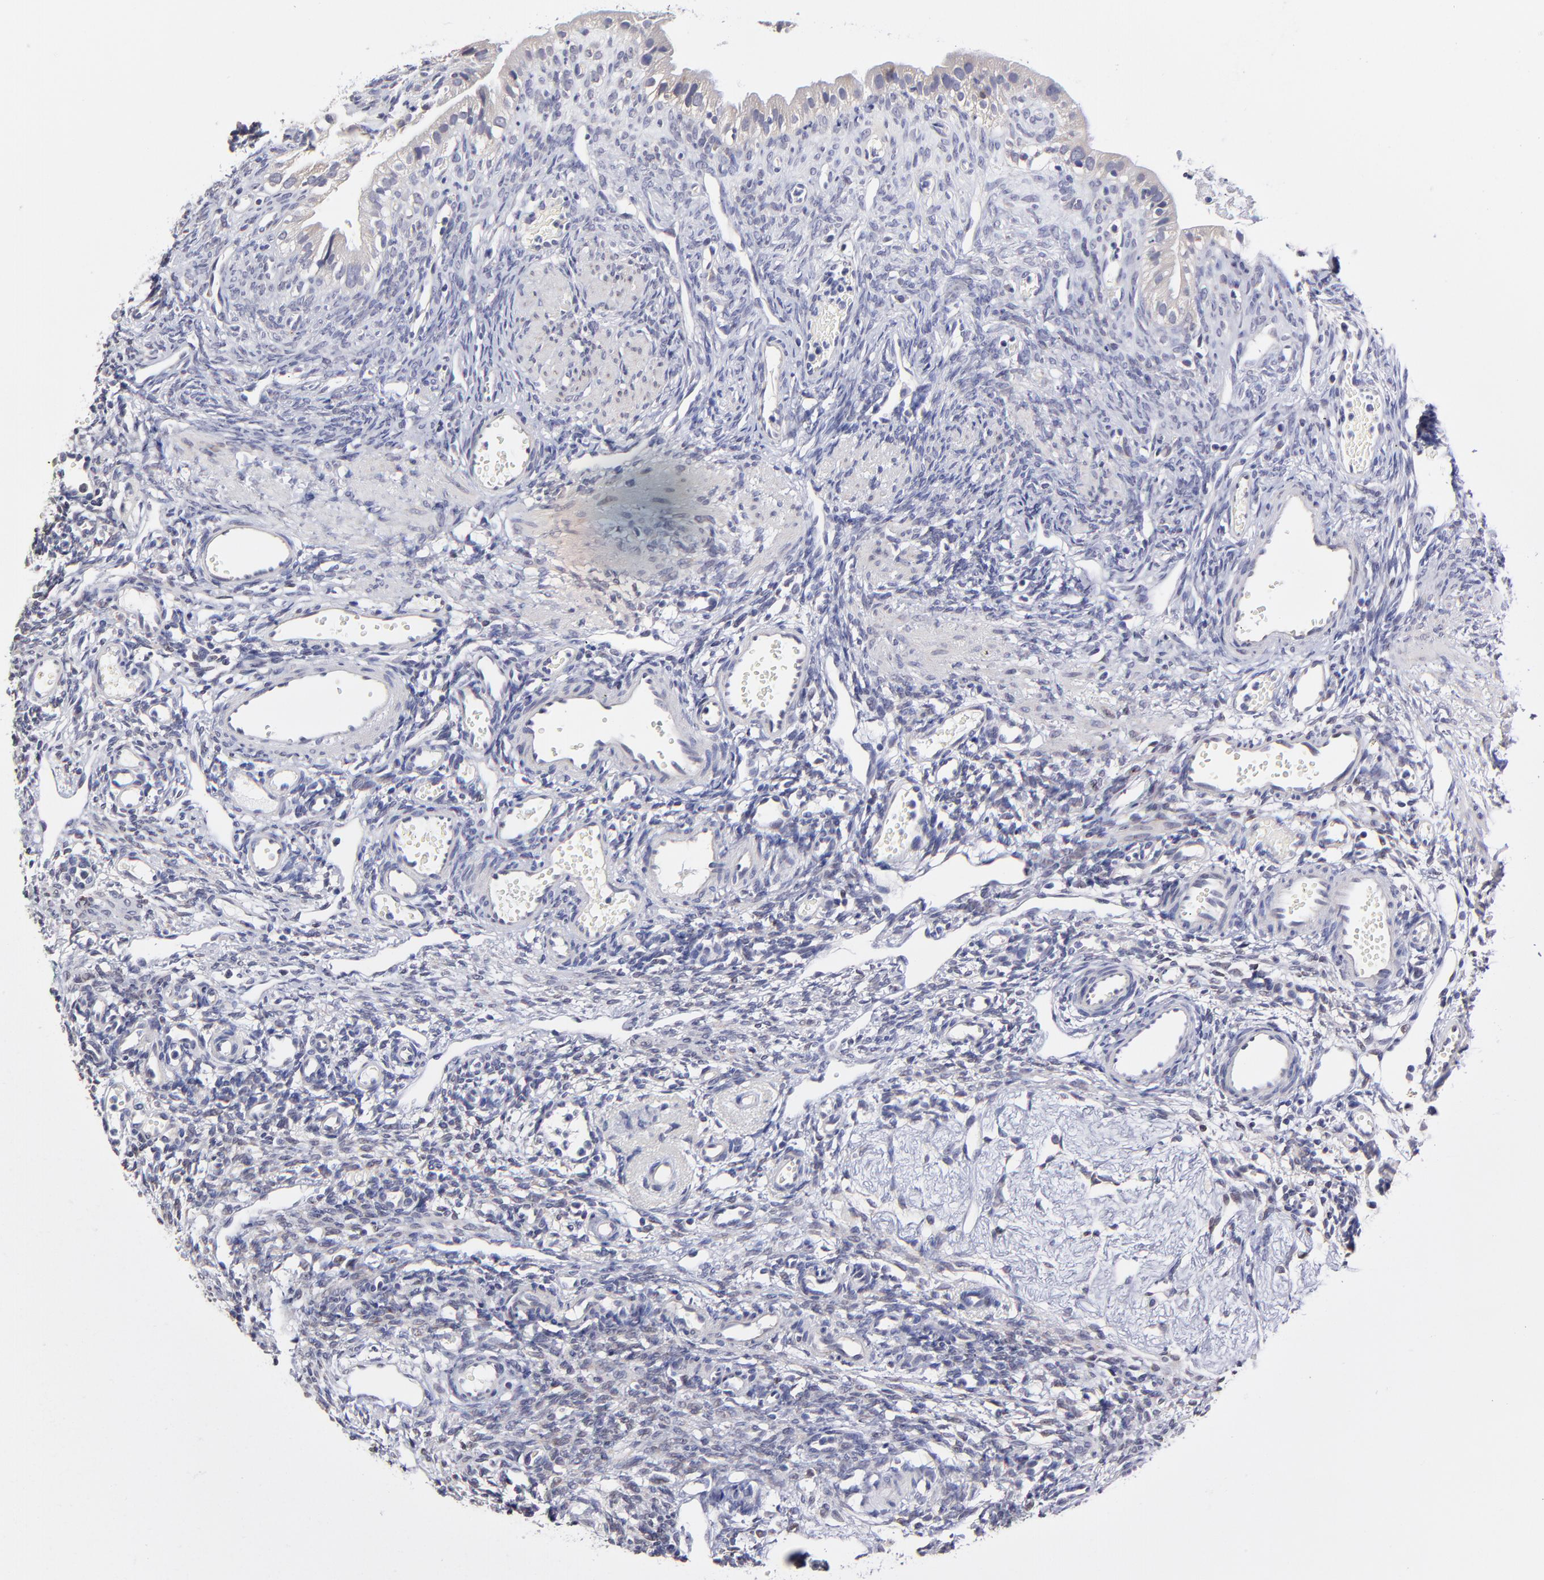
{"staining": {"intensity": "negative", "quantity": "none", "location": "none"}, "tissue": "ovary", "cell_type": "Follicle cells", "image_type": "normal", "snomed": [{"axis": "morphology", "description": "Normal tissue, NOS"}, {"axis": "topography", "description": "Ovary"}], "caption": "Immunohistochemistry of benign human ovary displays no expression in follicle cells.", "gene": "BTG2", "patient": {"sex": "female", "age": 33}}